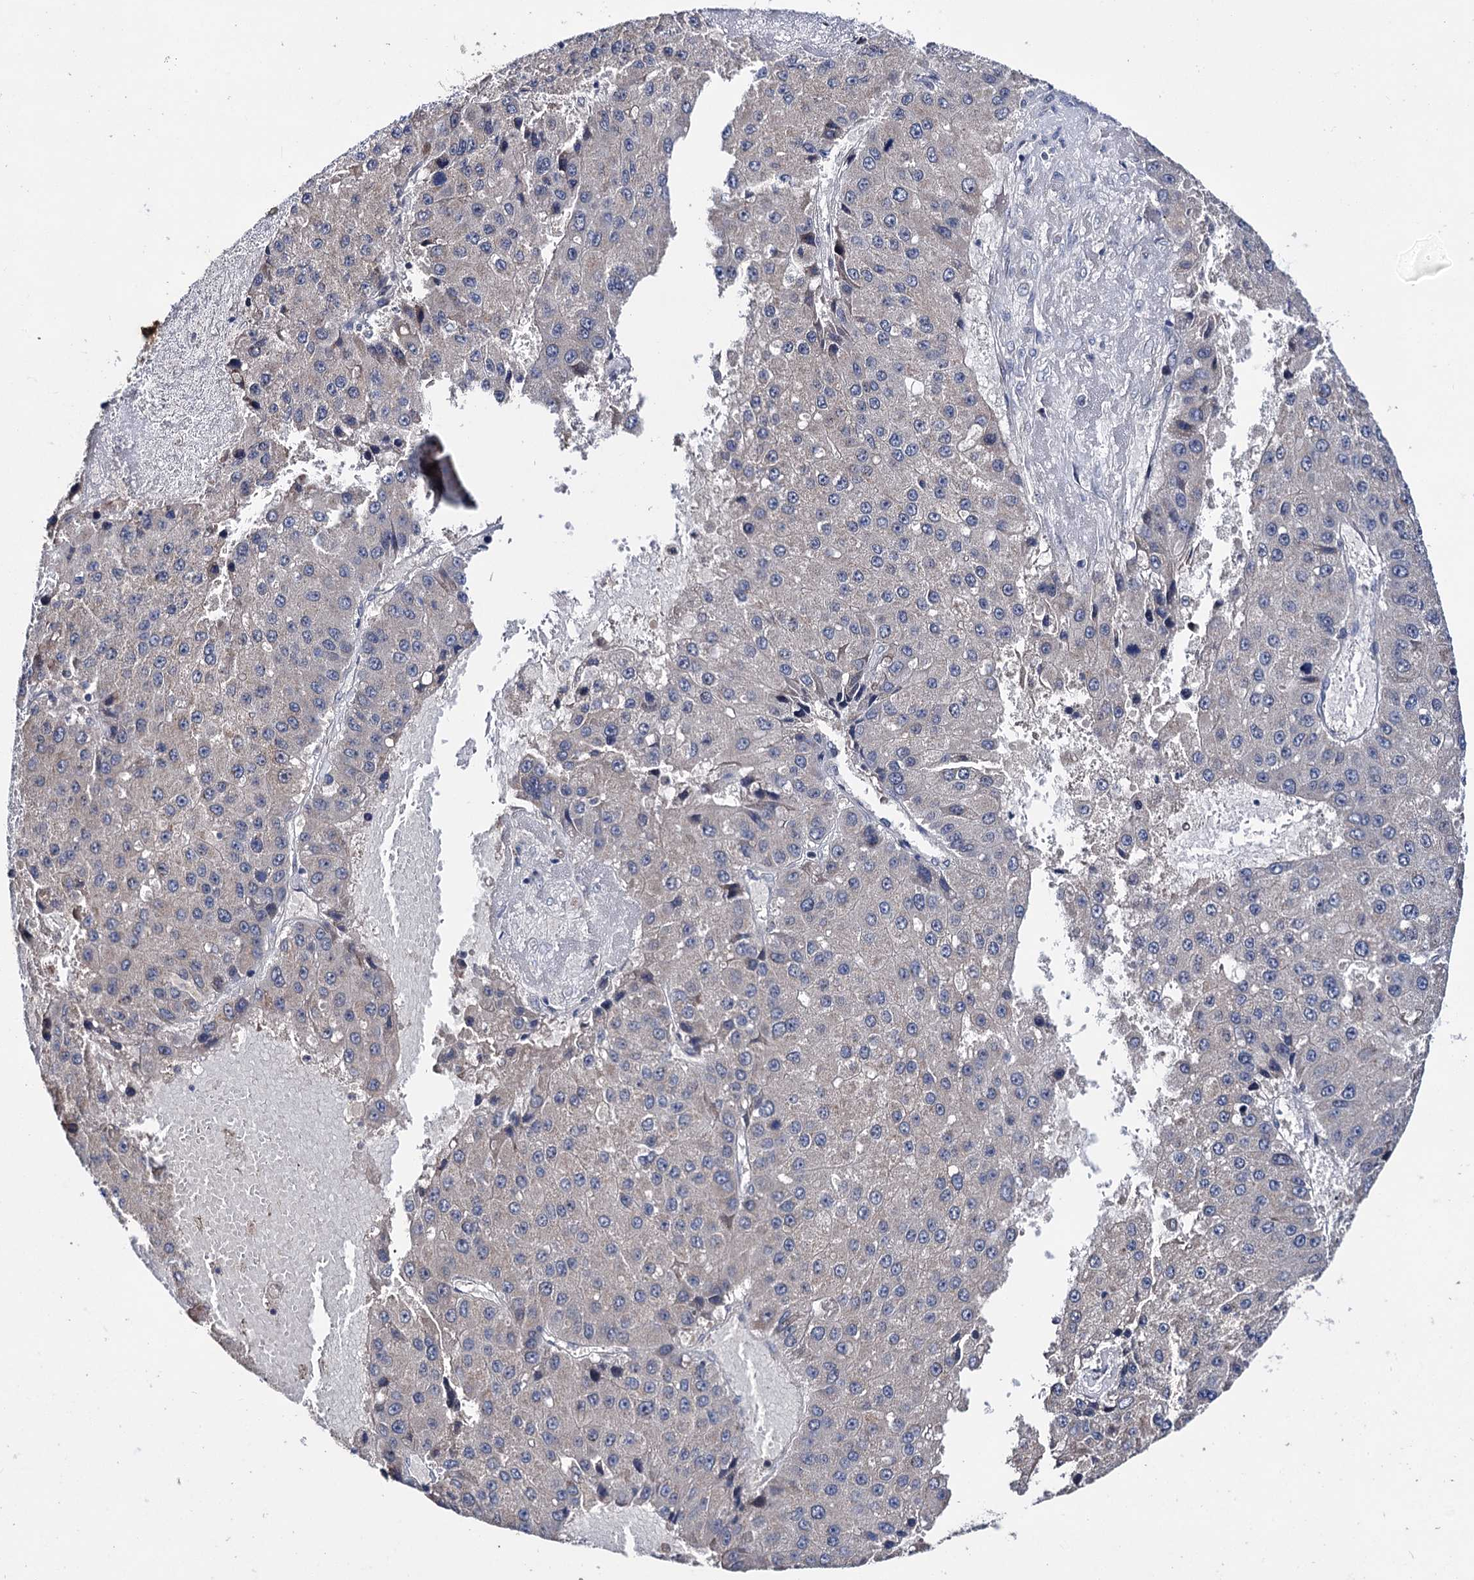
{"staining": {"intensity": "weak", "quantity": "25%-75%", "location": "cytoplasmic/membranous"}, "tissue": "liver cancer", "cell_type": "Tumor cells", "image_type": "cancer", "snomed": [{"axis": "morphology", "description": "Carcinoma, Hepatocellular, NOS"}, {"axis": "topography", "description": "Liver"}], "caption": "The immunohistochemical stain shows weak cytoplasmic/membranous expression in tumor cells of liver hepatocellular carcinoma tissue.", "gene": "CLPB", "patient": {"sex": "female", "age": 73}}